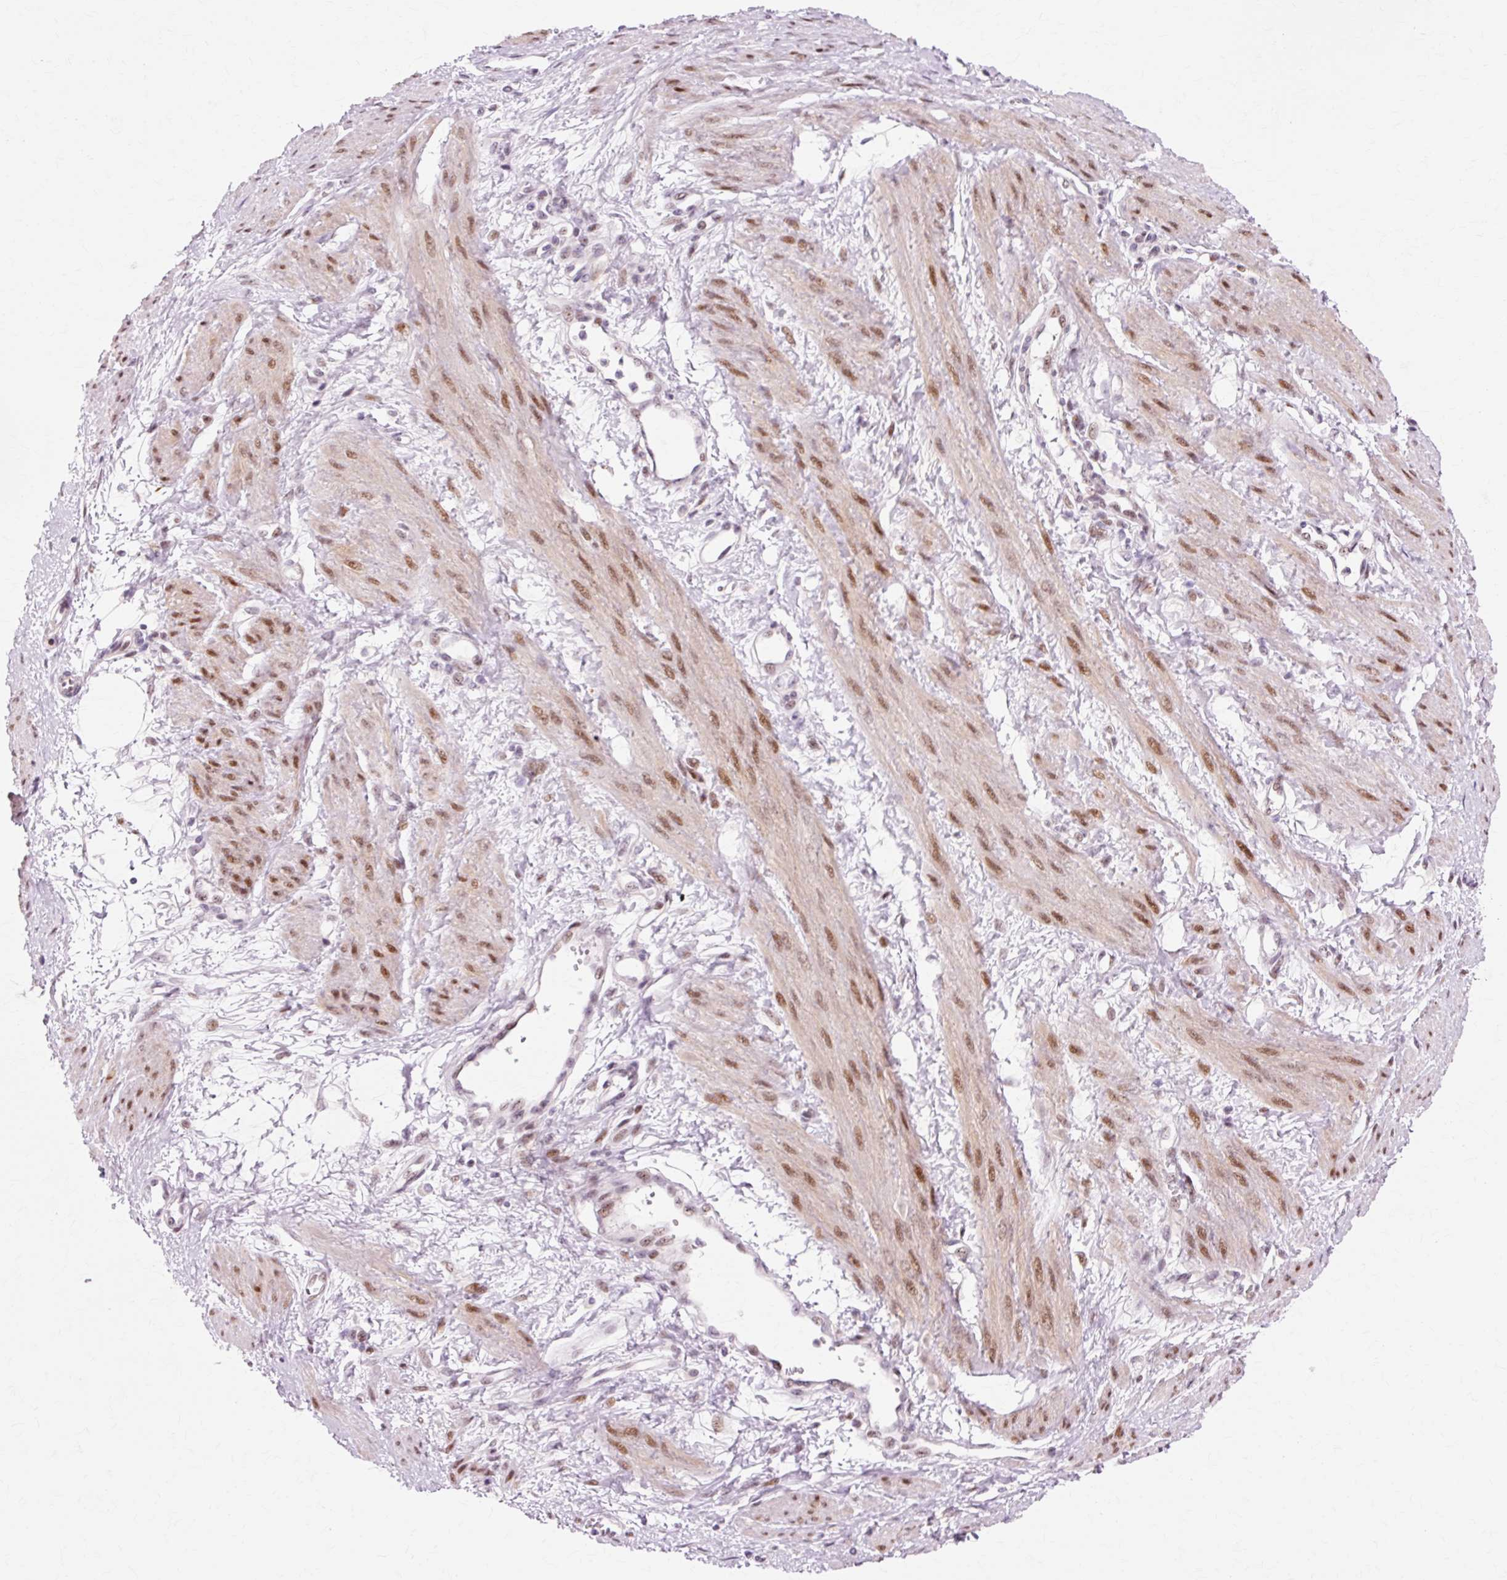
{"staining": {"intensity": "moderate", "quantity": "25%-75%", "location": "nuclear"}, "tissue": "smooth muscle", "cell_type": "Smooth muscle cells", "image_type": "normal", "snomed": [{"axis": "morphology", "description": "Normal tissue, NOS"}, {"axis": "topography", "description": "Smooth muscle"}, {"axis": "topography", "description": "Uterus"}], "caption": "This micrograph exhibits unremarkable smooth muscle stained with IHC to label a protein in brown. The nuclear of smooth muscle cells show moderate positivity for the protein. Nuclei are counter-stained blue.", "gene": "MACROD2", "patient": {"sex": "female", "age": 39}}